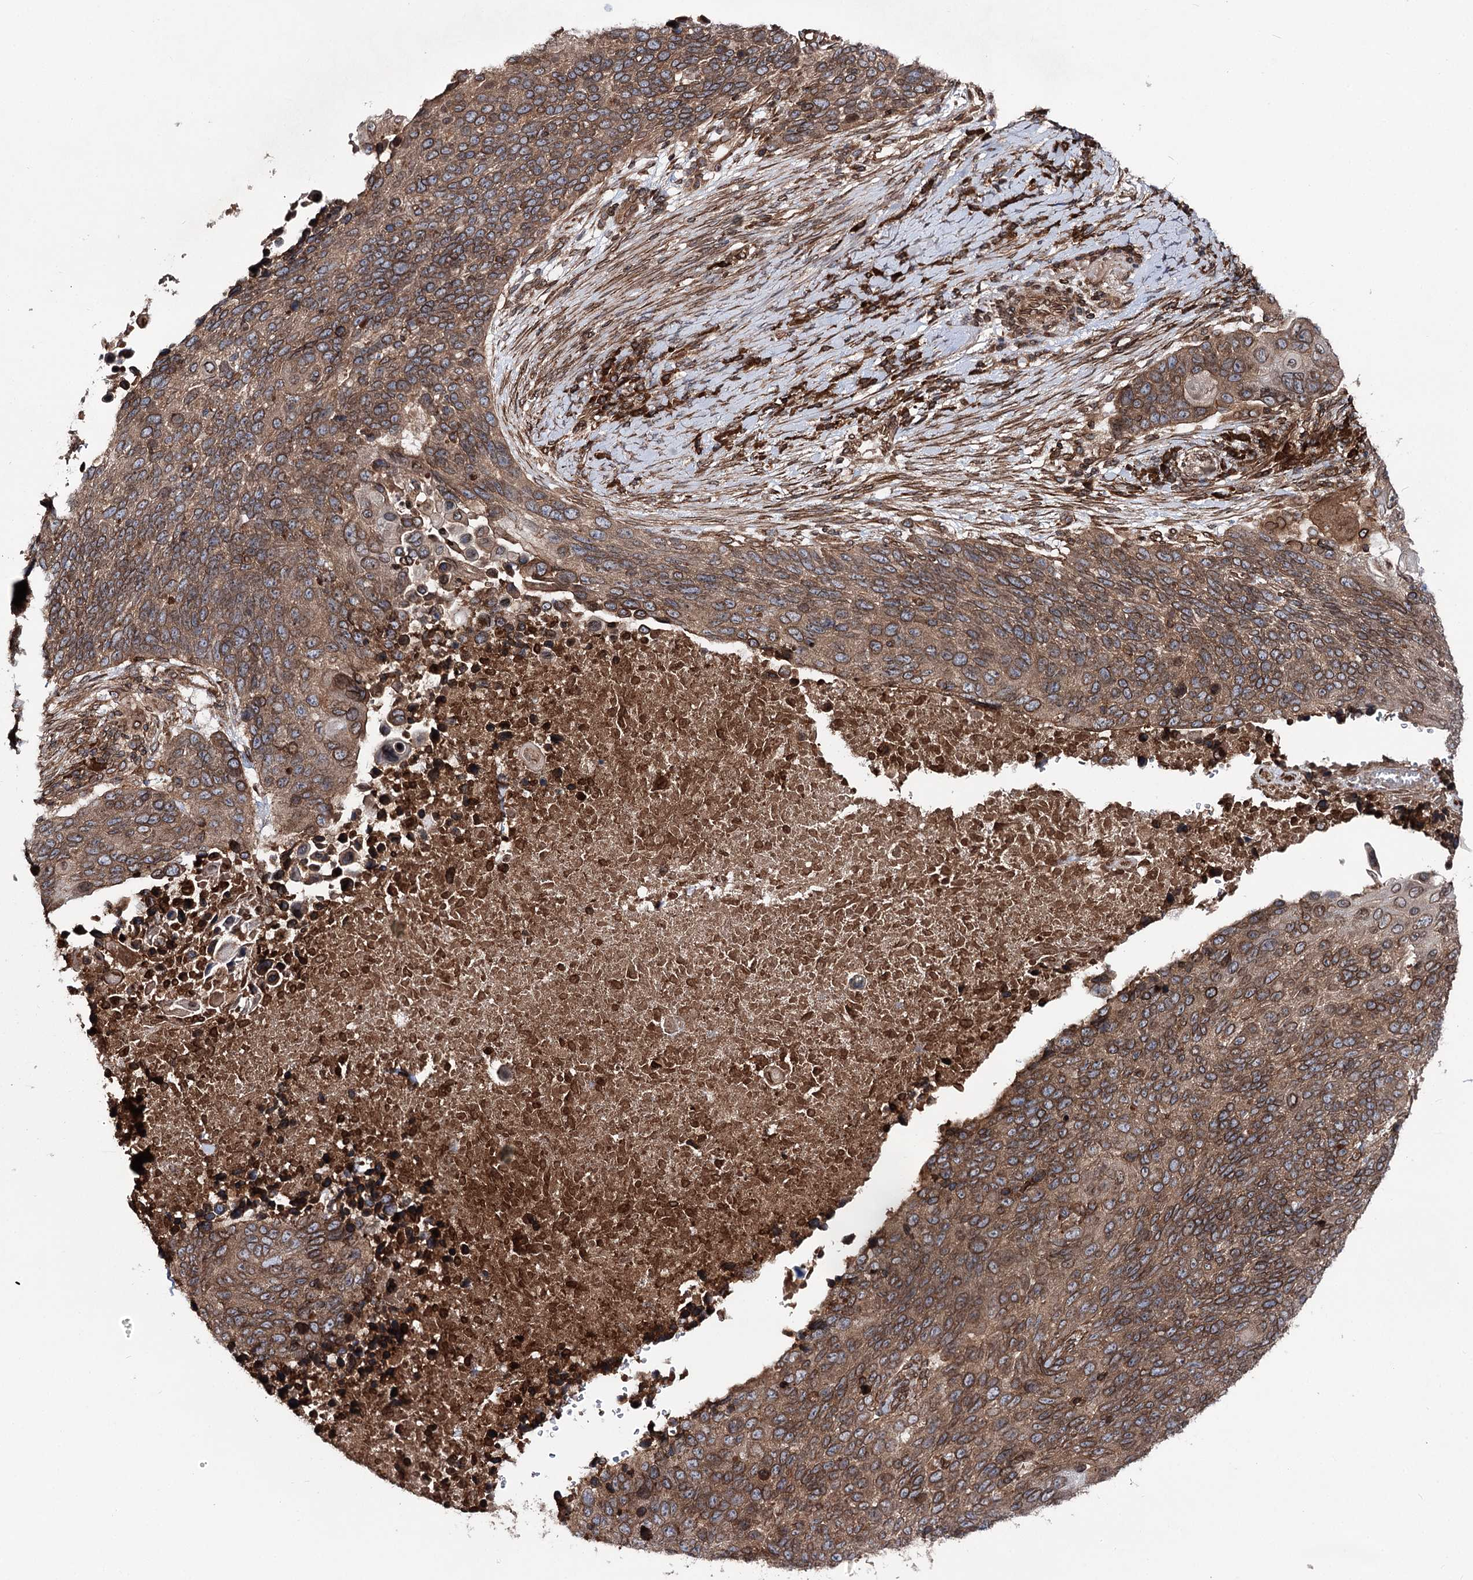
{"staining": {"intensity": "moderate", "quantity": ">75%", "location": "cytoplasmic/membranous"}, "tissue": "lung cancer", "cell_type": "Tumor cells", "image_type": "cancer", "snomed": [{"axis": "morphology", "description": "Normal tissue, NOS"}, {"axis": "morphology", "description": "Squamous cell carcinoma, NOS"}, {"axis": "topography", "description": "Lymph node"}, {"axis": "topography", "description": "Lung"}], "caption": "A micrograph of human lung cancer stained for a protein reveals moderate cytoplasmic/membranous brown staining in tumor cells.", "gene": "FGFR1OP2", "patient": {"sex": "male", "age": 66}}